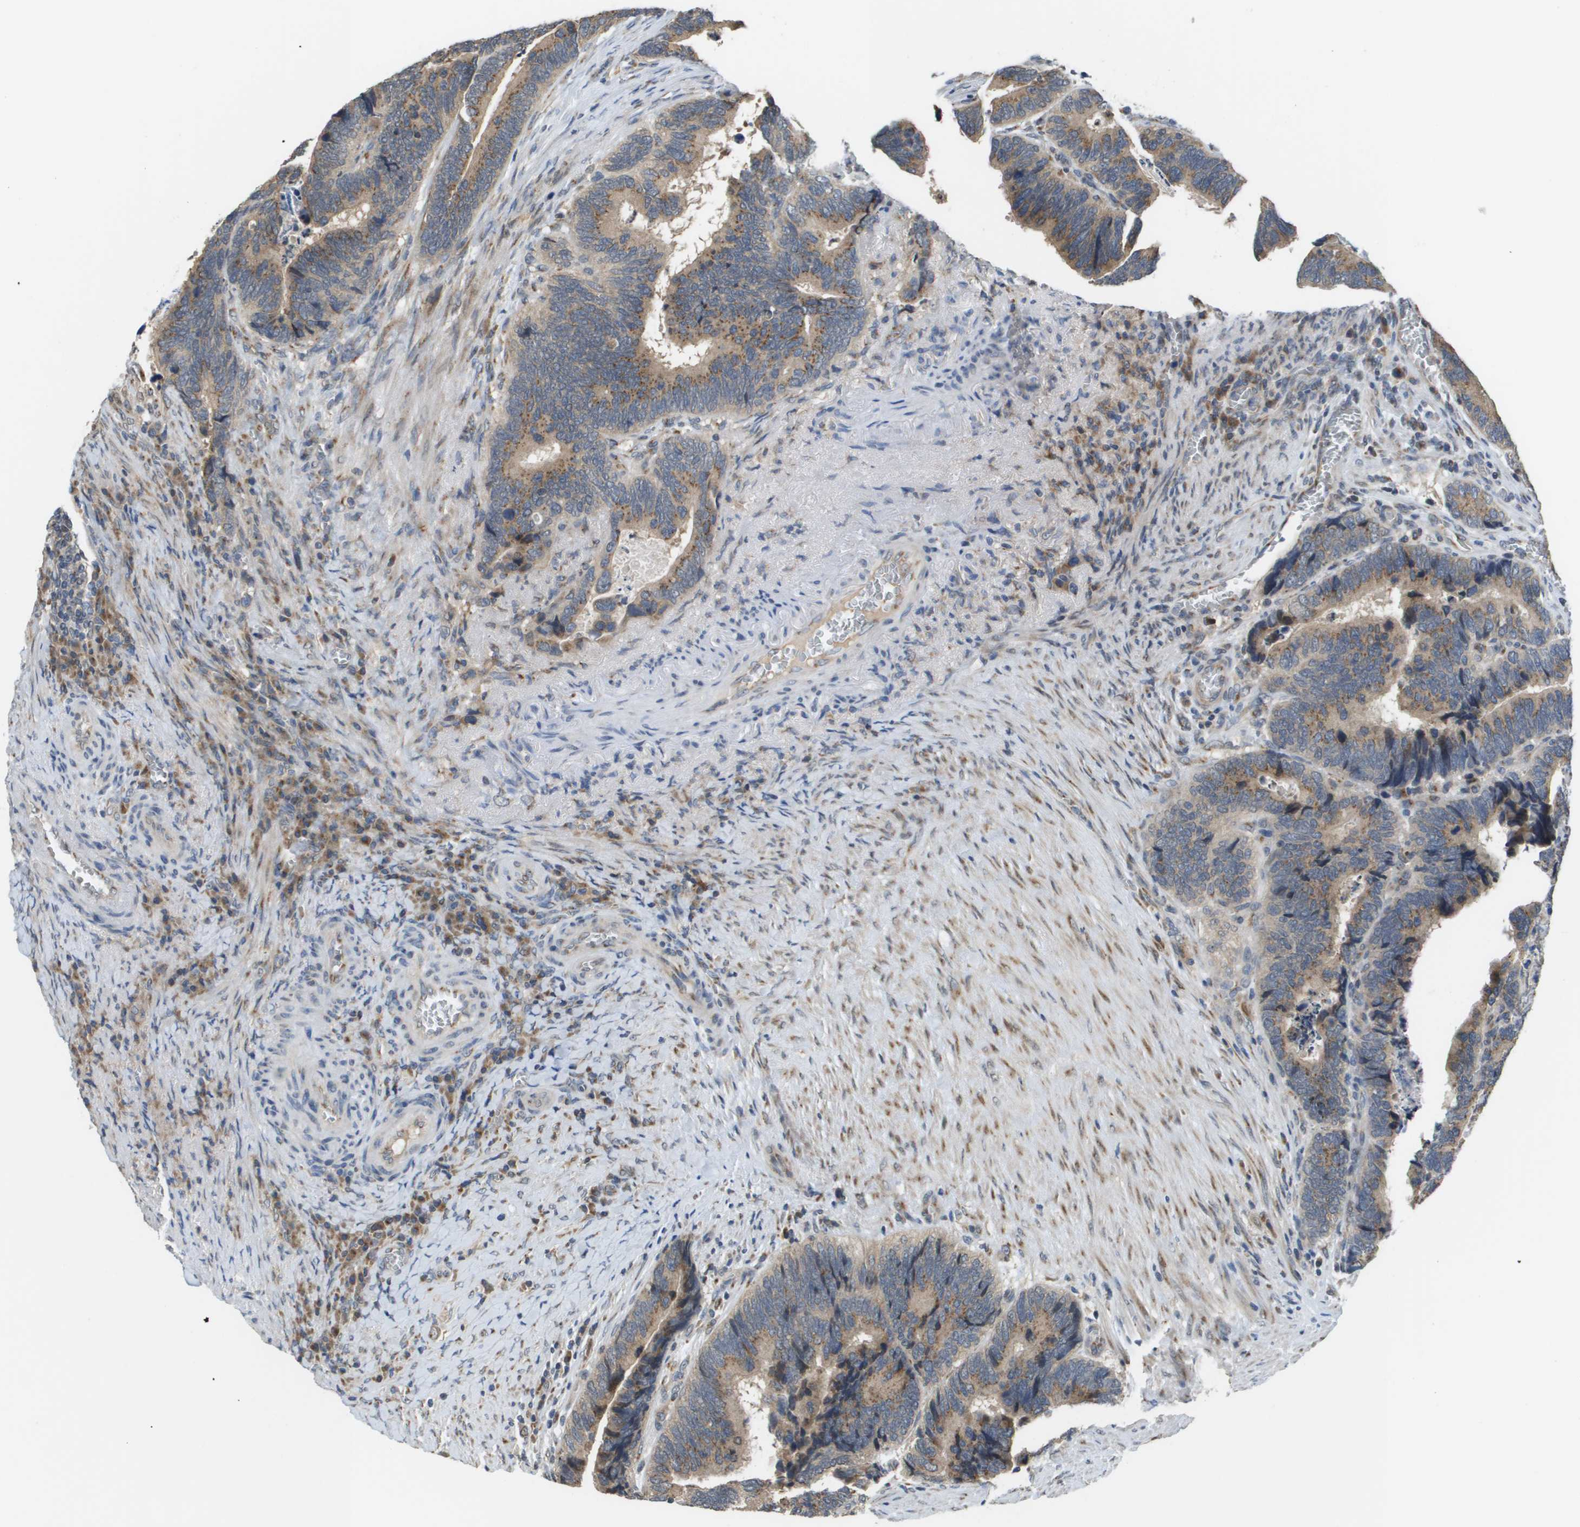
{"staining": {"intensity": "moderate", "quantity": ">75%", "location": "cytoplasmic/membranous"}, "tissue": "colorectal cancer", "cell_type": "Tumor cells", "image_type": "cancer", "snomed": [{"axis": "morphology", "description": "Adenocarcinoma, NOS"}, {"axis": "topography", "description": "Colon"}], "caption": "There is medium levels of moderate cytoplasmic/membranous positivity in tumor cells of colorectal cancer, as demonstrated by immunohistochemical staining (brown color).", "gene": "PCK1", "patient": {"sex": "male", "age": 72}}